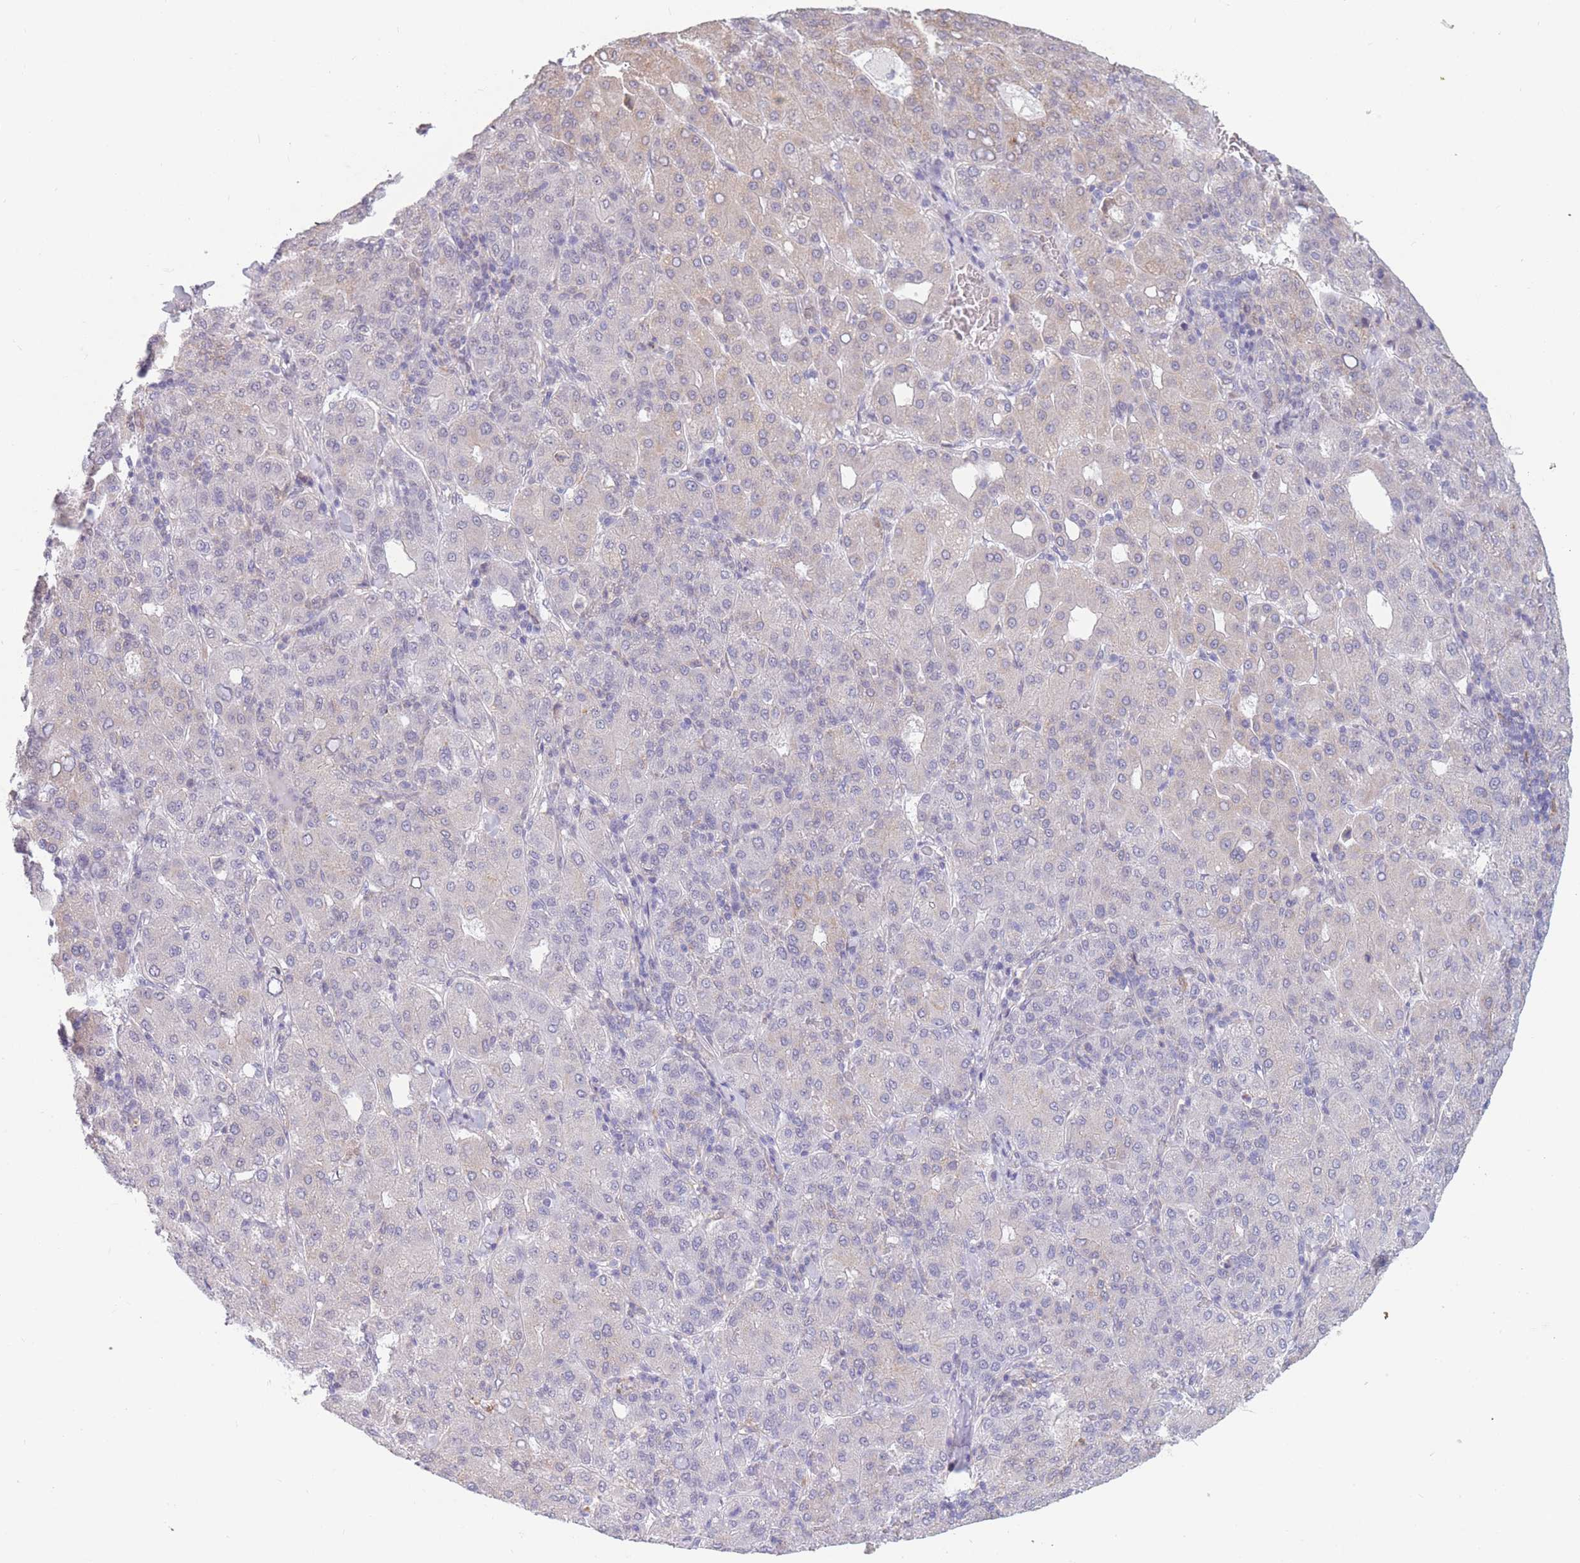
{"staining": {"intensity": "negative", "quantity": "none", "location": "none"}, "tissue": "liver cancer", "cell_type": "Tumor cells", "image_type": "cancer", "snomed": [{"axis": "morphology", "description": "Carcinoma, Hepatocellular, NOS"}, {"axis": "topography", "description": "Liver"}], "caption": "A histopathology image of liver cancer stained for a protein shows no brown staining in tumor cells.", "gene": "PODXL", "patient": {"sex": "male", "age": 65}}